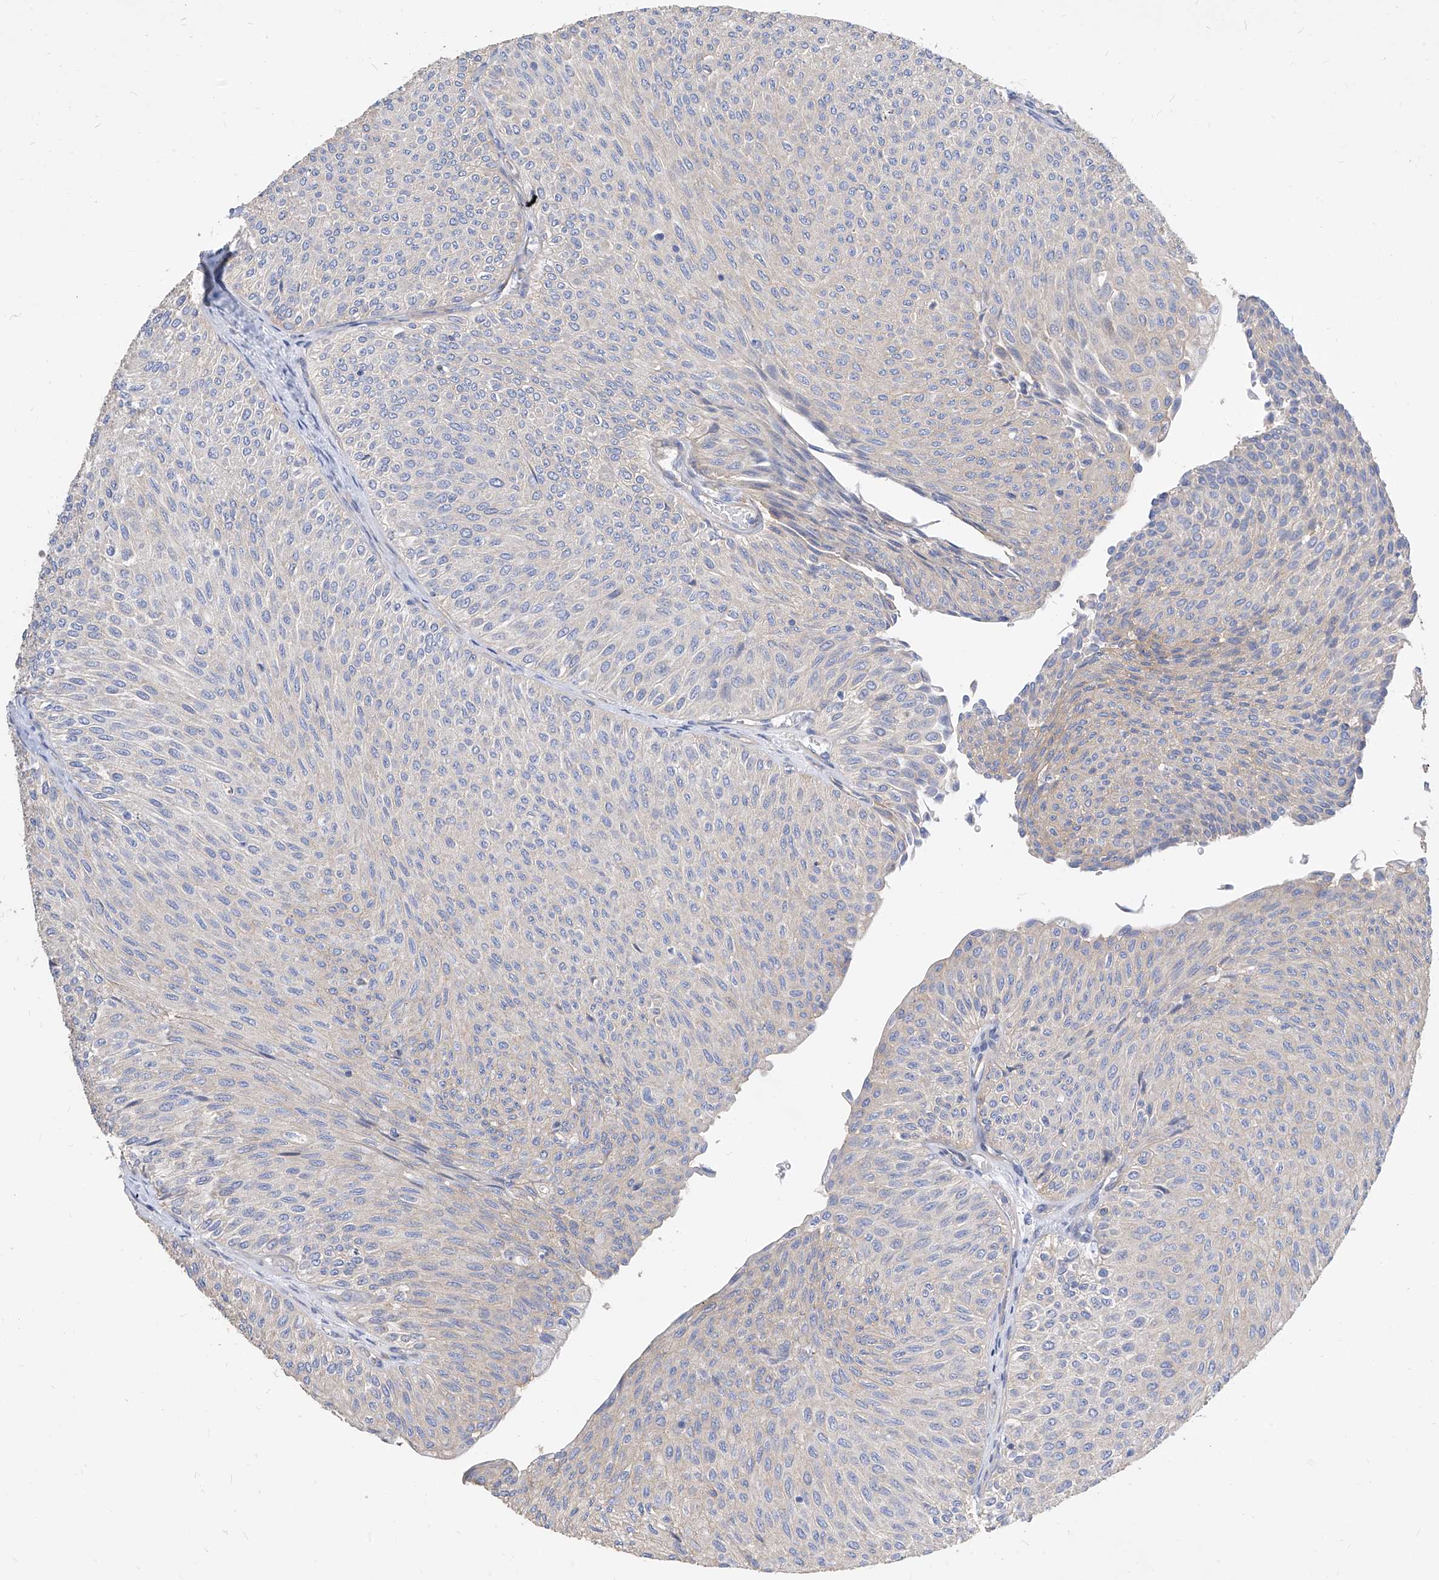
{"staining": {"intensity": "negative", "quantity": "none", "location": "none"}, "tissue": "urothelial cancer", "cell_type": "Tumor cells", "image_type": "cancer", "snomed": [{"axis": "morphology", "description": "Urothelial carcinoma, Low grade"}, {"axis": "topography", "description": "Urinary bladder"}], "caption": "Protein analysis of urothelial carcinoma (low-grade) reveals no significant expression in tumor cells.", "gene": "SCGB2A1", "patient": {"sex": "male", "age": 78}}